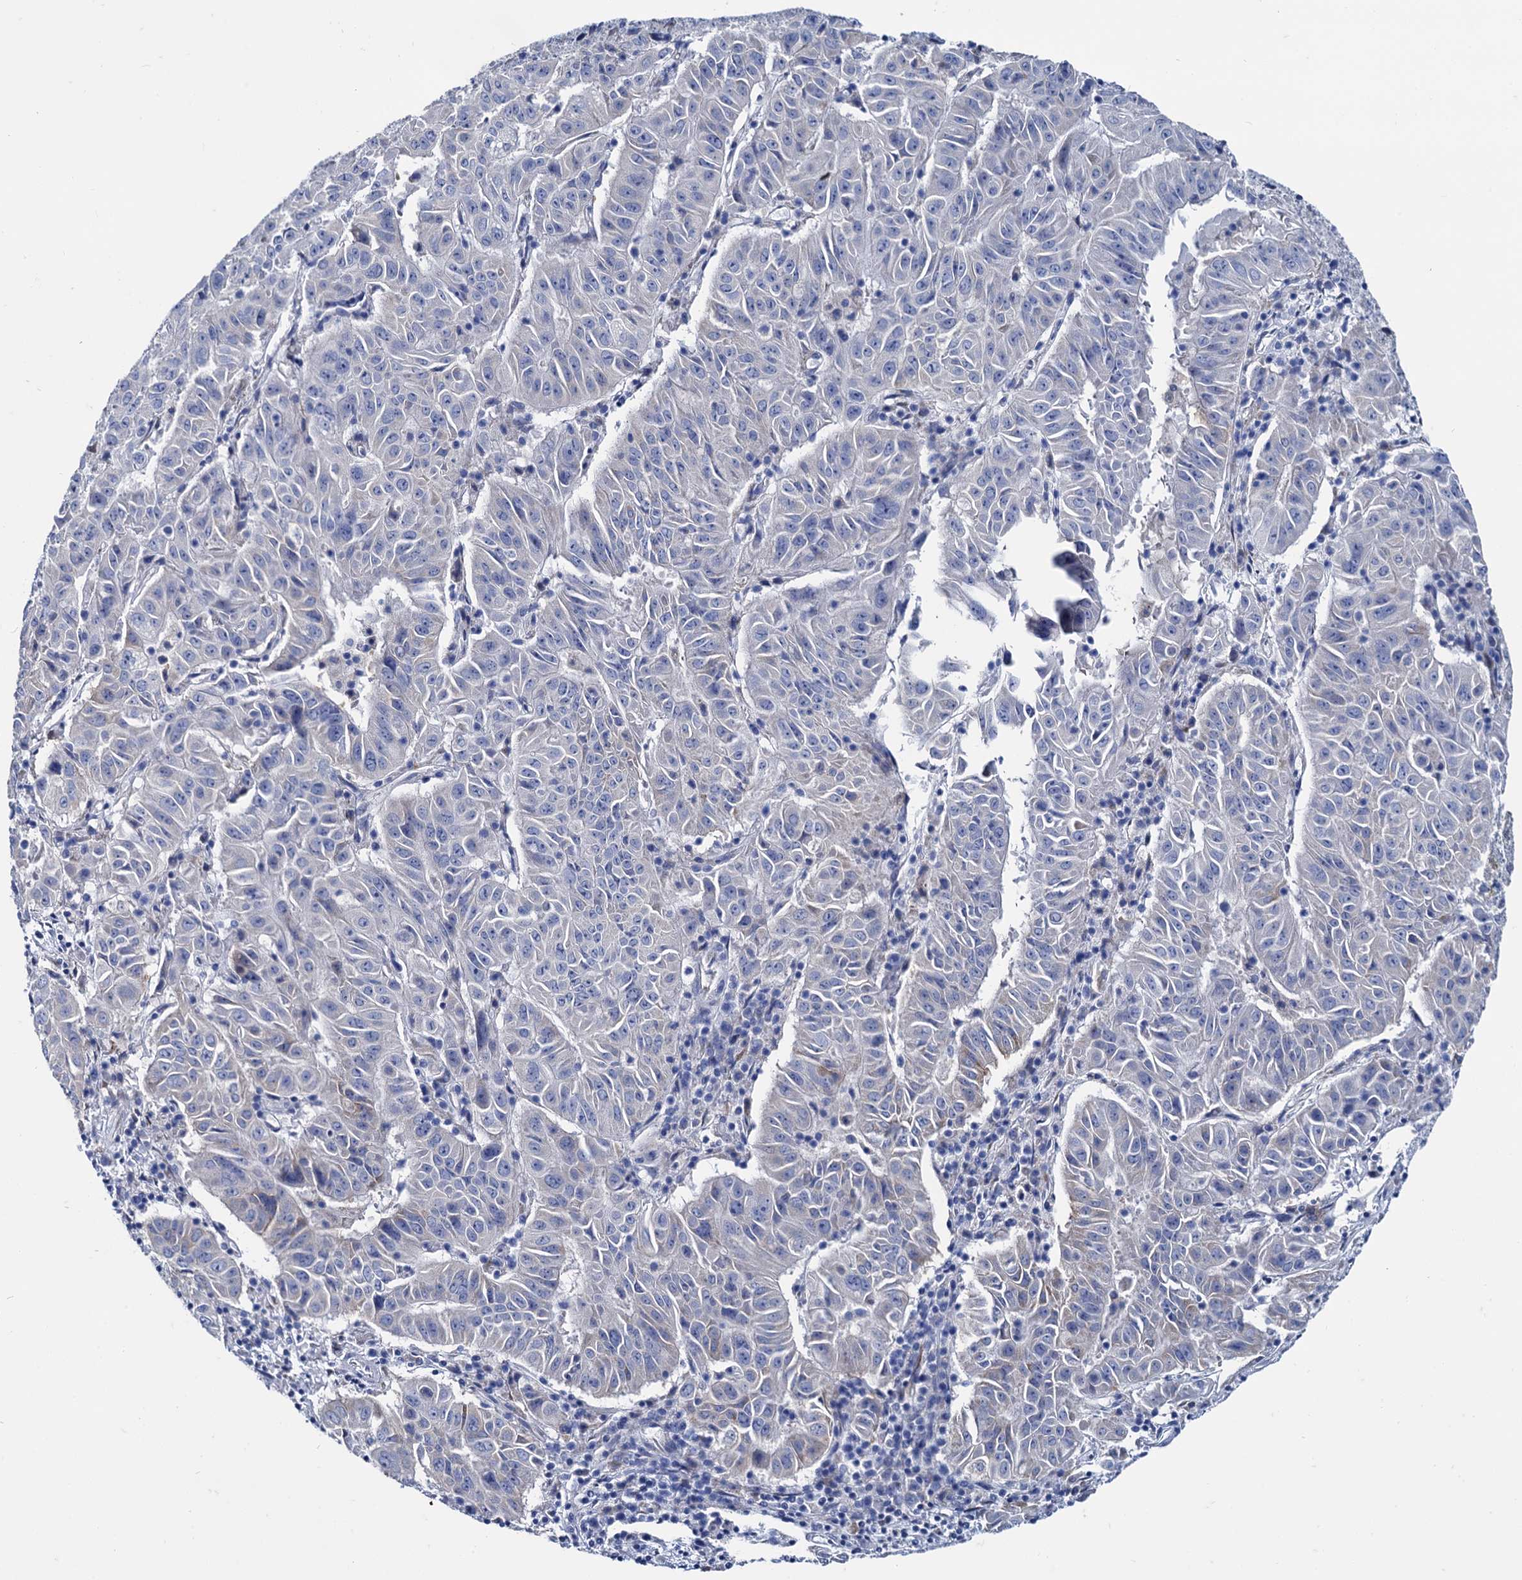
{"staining": {"intensity": "negative", "quantity": "none", "location": "none"}, "tissue": "pancreatic cancer", "cell_type": "Tumor cells", "image_type": "cancer", "snomed": [{"axis": "morphology", "description": "Adenocarcinoma, NOS"}, {"axis": "topography", "description": "Pancreas"}], "caption": "This is an IHC photomicrograph of pancreatic cancer. There is no expression in tumor cells.", "gene": "FOXR2", "patient": {"sex": "male", "age": 63}}